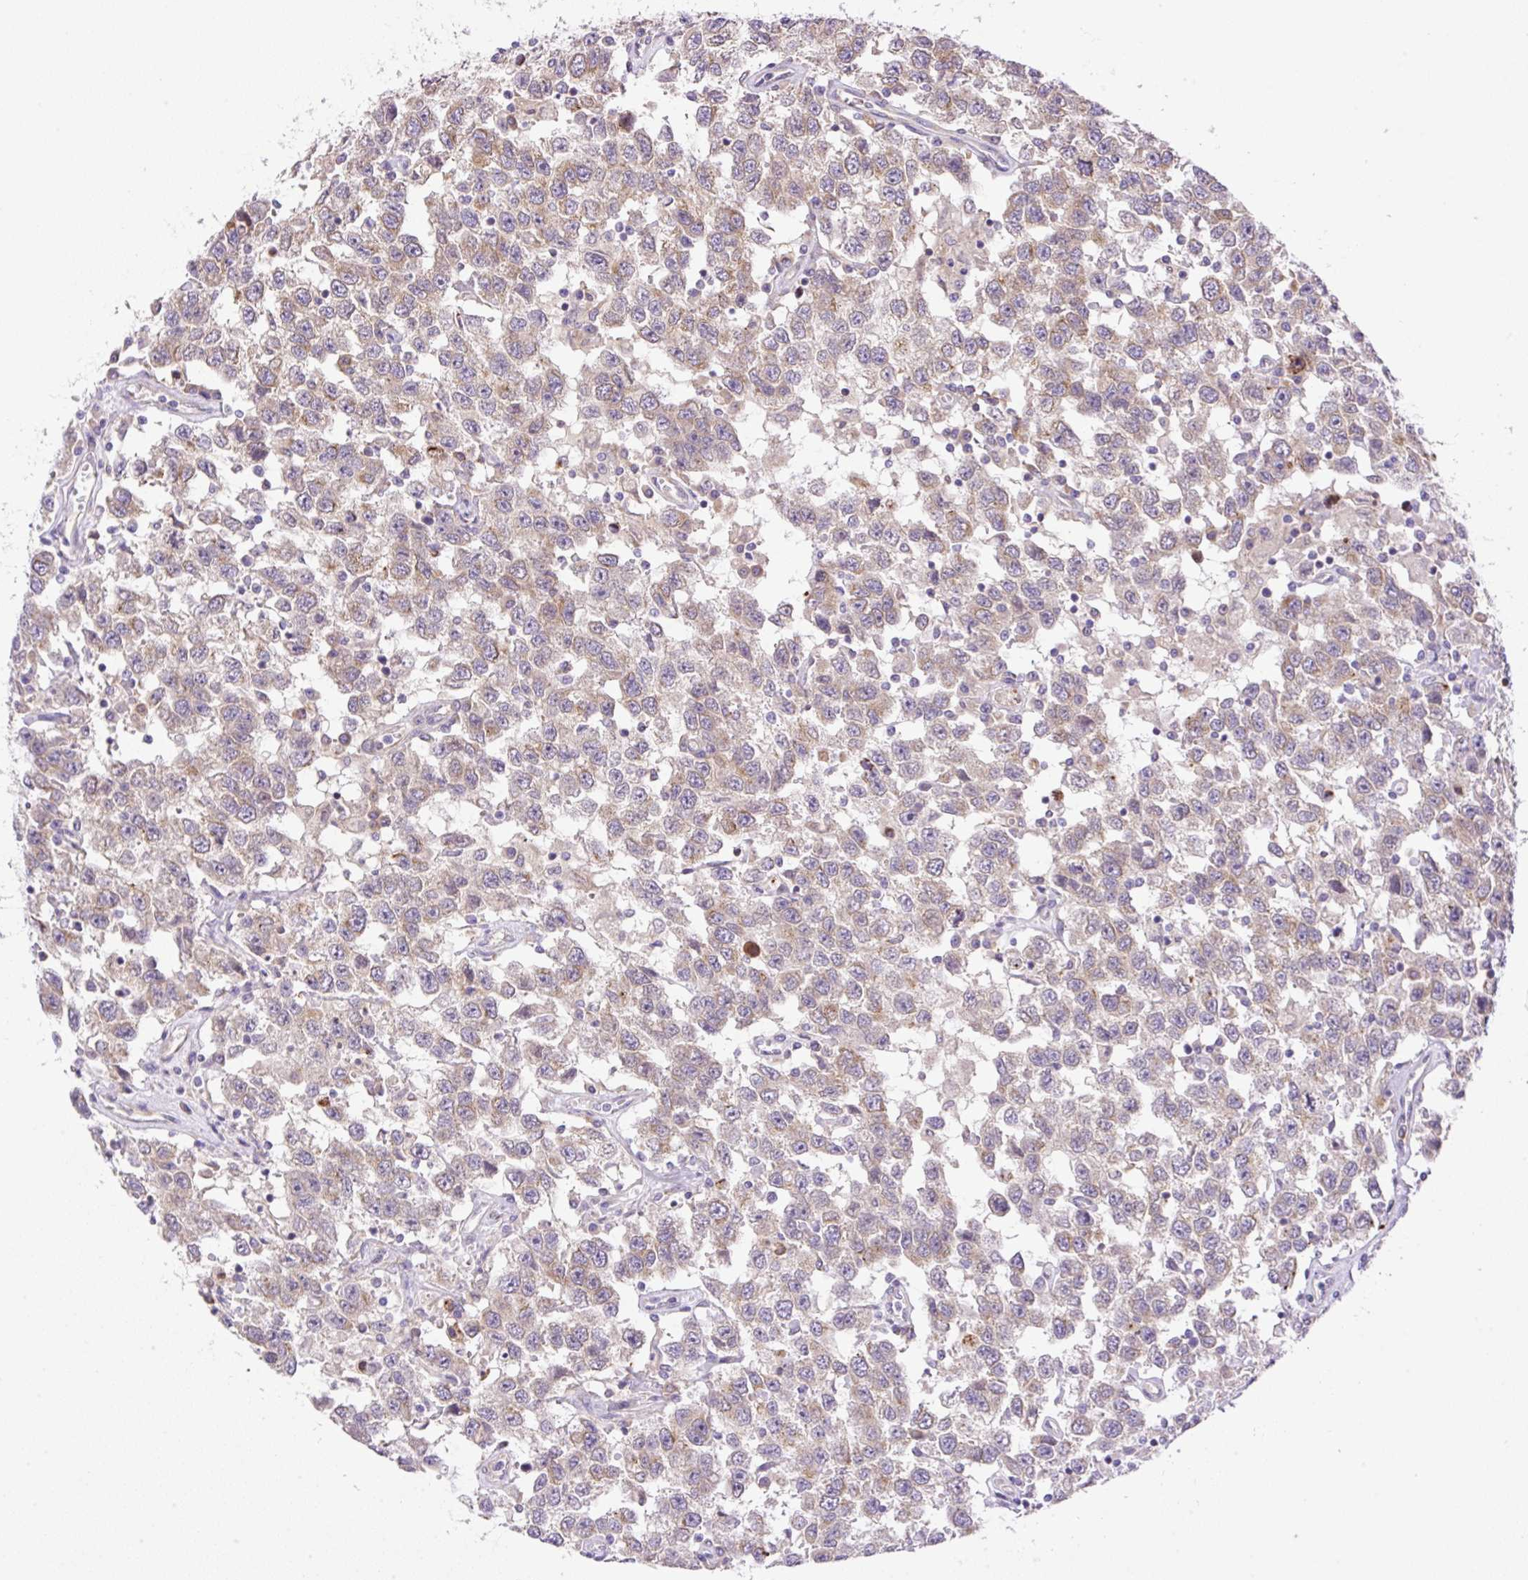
{"staining": {"intensity": "moderate", "quantity": ">75%", "location": "cytoplasmic/membranous"}, "tissue": "testis cancer", "cell_type": "Tumor cells", "image_type": "cancer", "snomed": [{"axis": "morphology", "description": "Seminoma, NOS"}, {"axis": "topography", "description": "Testis"}], "caption": "Immunohistochemistry of human testis cancer (seminoma) shows medium levels of moderate cytoplasmic/membranous staining in about >75% of tumor cells.", "gene": "POFUT1", "patient": {"sex": "male", "age": 41}}